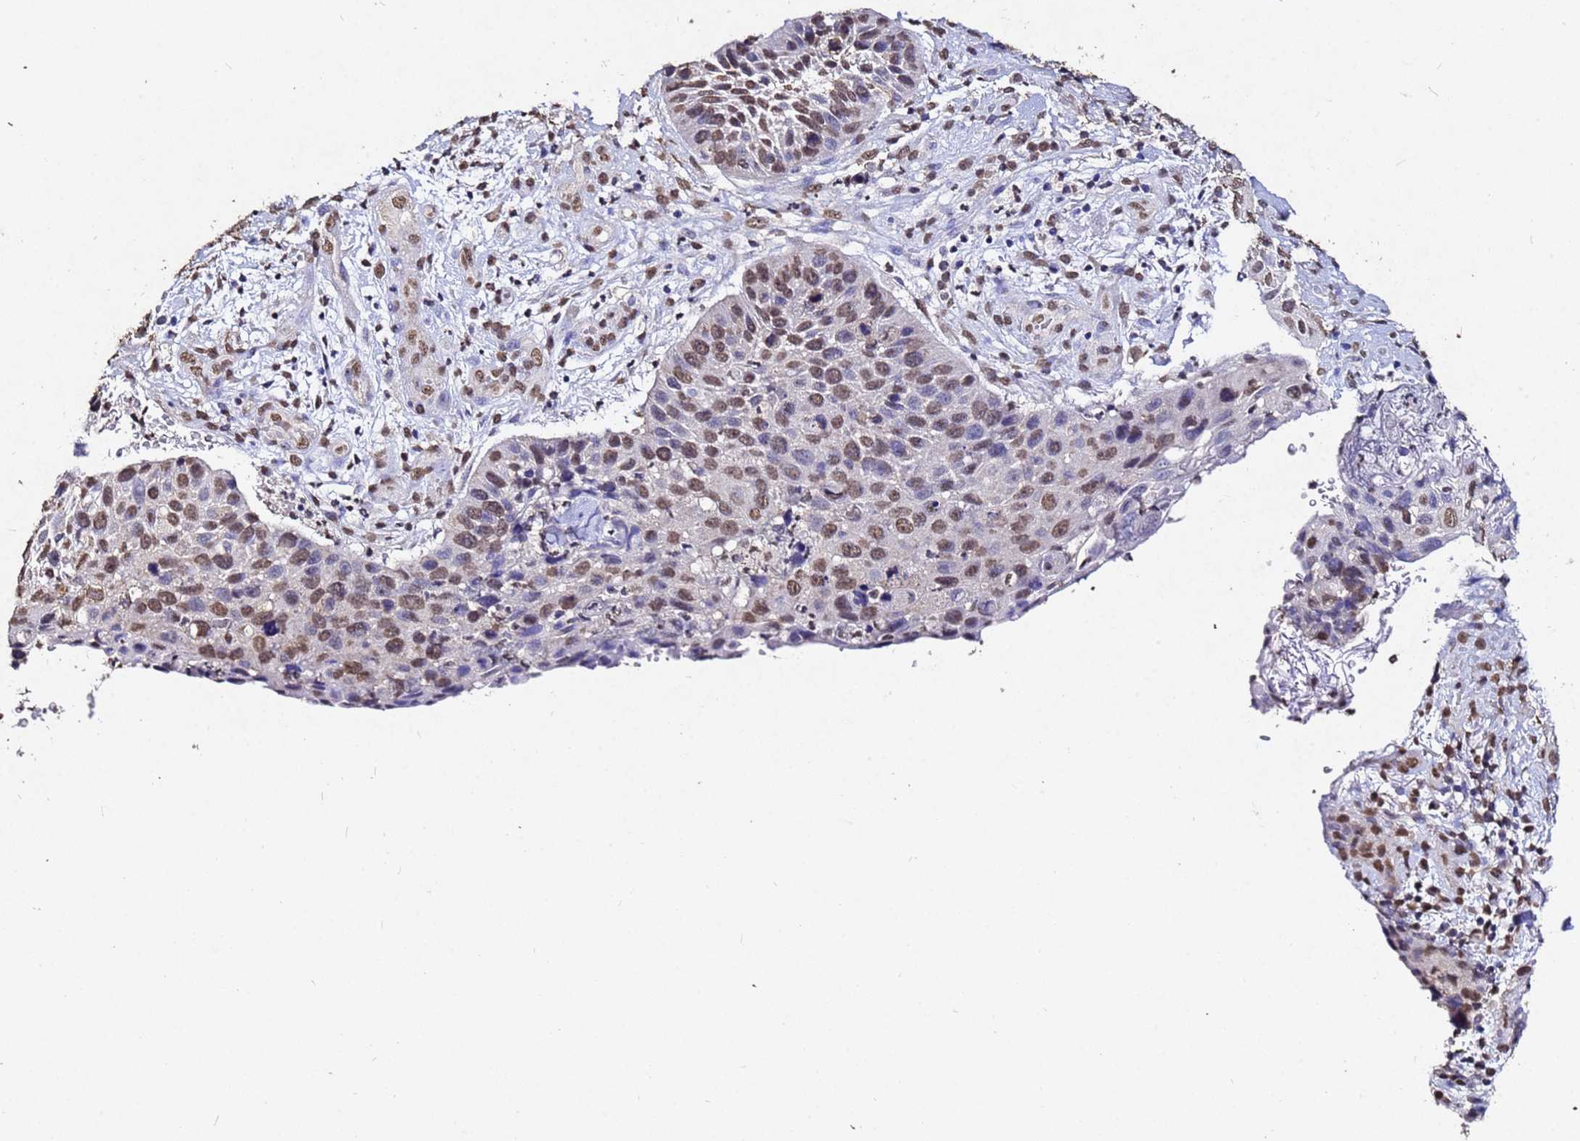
{"staining": {"intensity": "moderate", "quantity": ">75%", "location": "nuclear"}, "tissue": "skin cancer", "cell_type": "Tumor cells", "image_type": "cancer", "snomed": [{"axis": "morphology", "description": "Basal cell carcinoma"}, {"axis": "topography", "description": "Skin"}], "caption": "Skin basal cell carcinoma tissue shows moderate nuclear staining in about >75% of tumor cells, visualized by immunohistochemistry.", "gene": "MYOCD", "patient": {"sex": "female", "age": 74}}